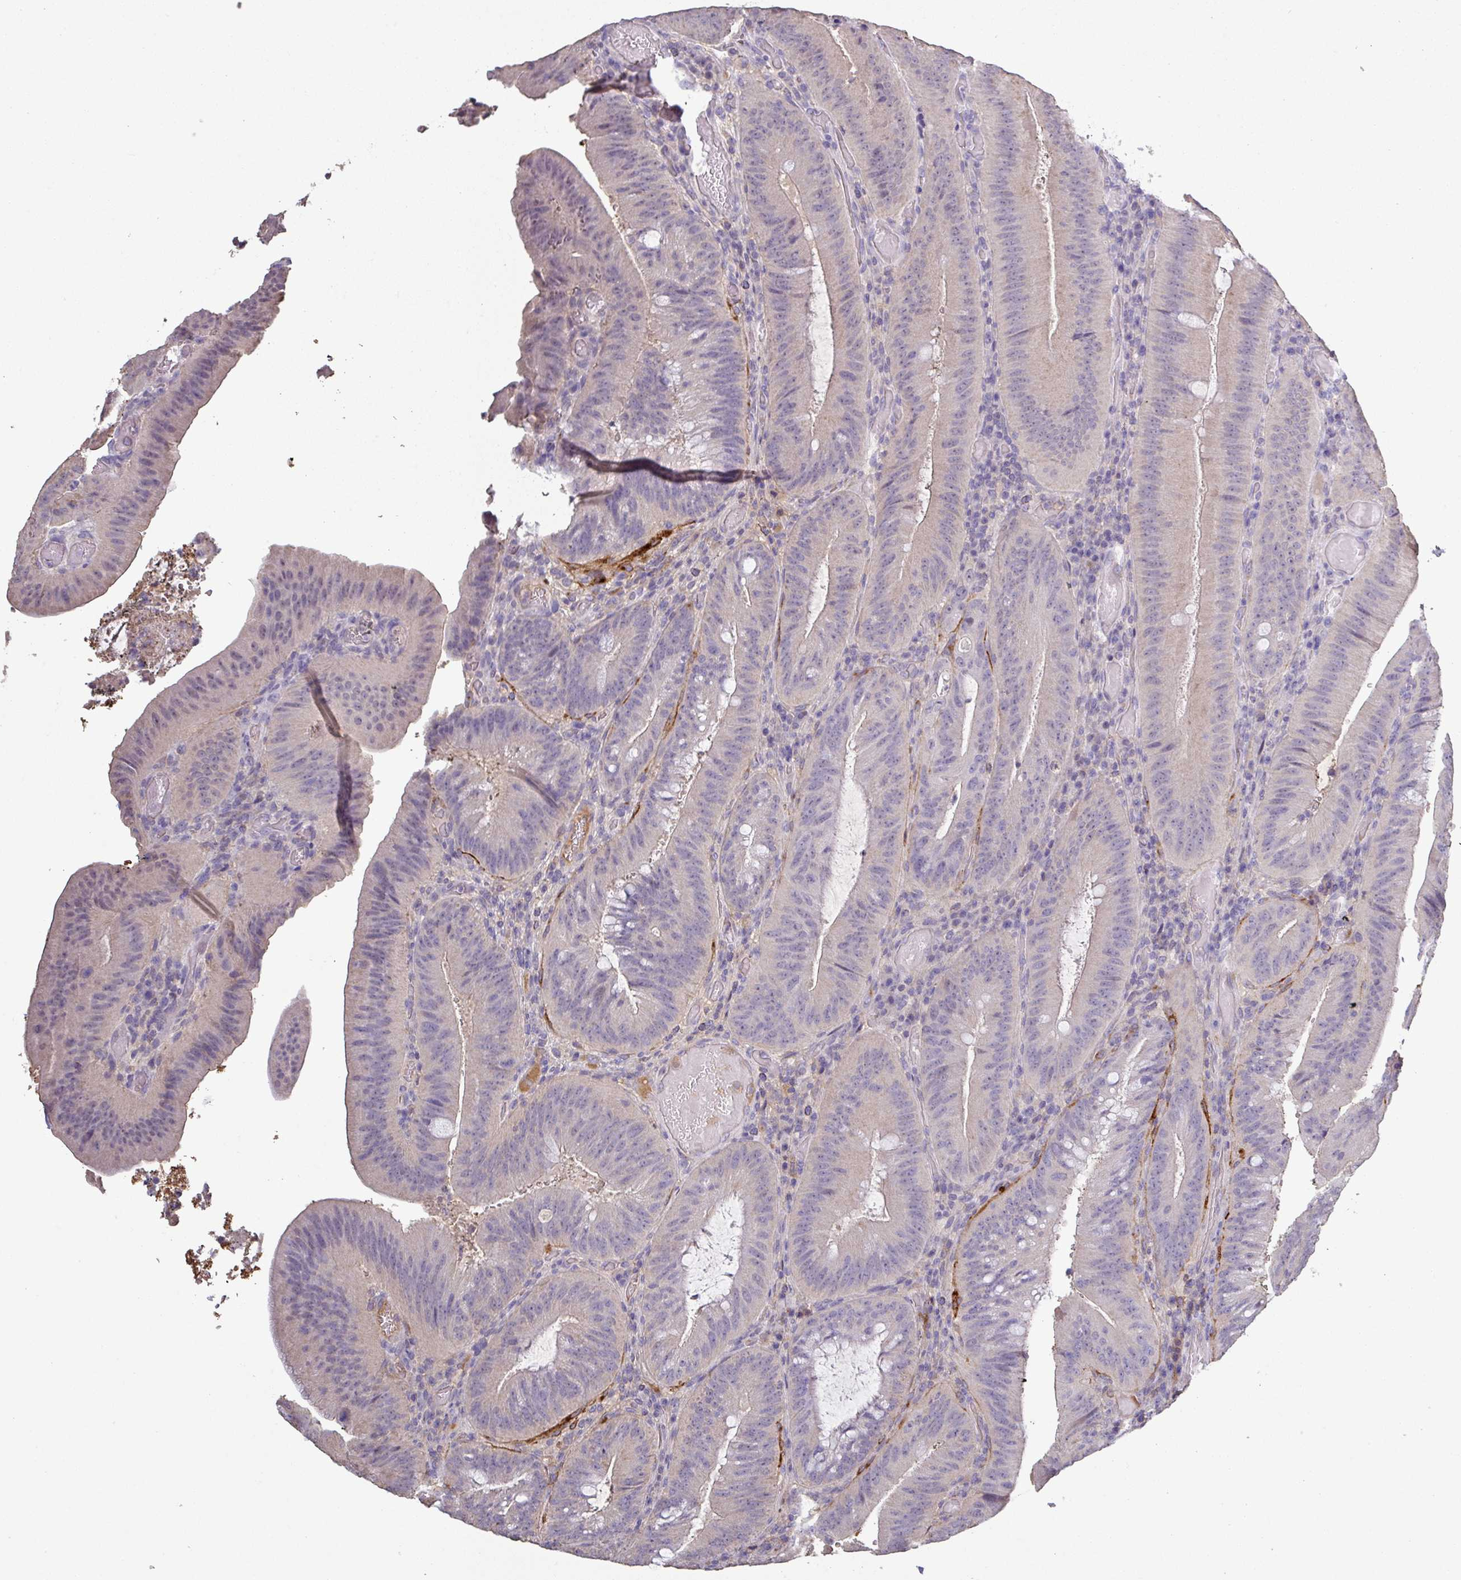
{"staining": {"intensity": "negative", "quantity": "none", "location": "none"}, "tissue": "colorectal cancer", "cell_type": "Tumor cells", "image_type": "cancer", "snomed": [{"axis": "morphology", "description": "Adenocarcinoma, NOS"}, {"axis": "topography", "description": "Colon"}], "caption": "There is no significant positivity in tumor cells of colorectal cancer.", "gene": "ISLR", "patient": {"sex": "female", "age": 43}}